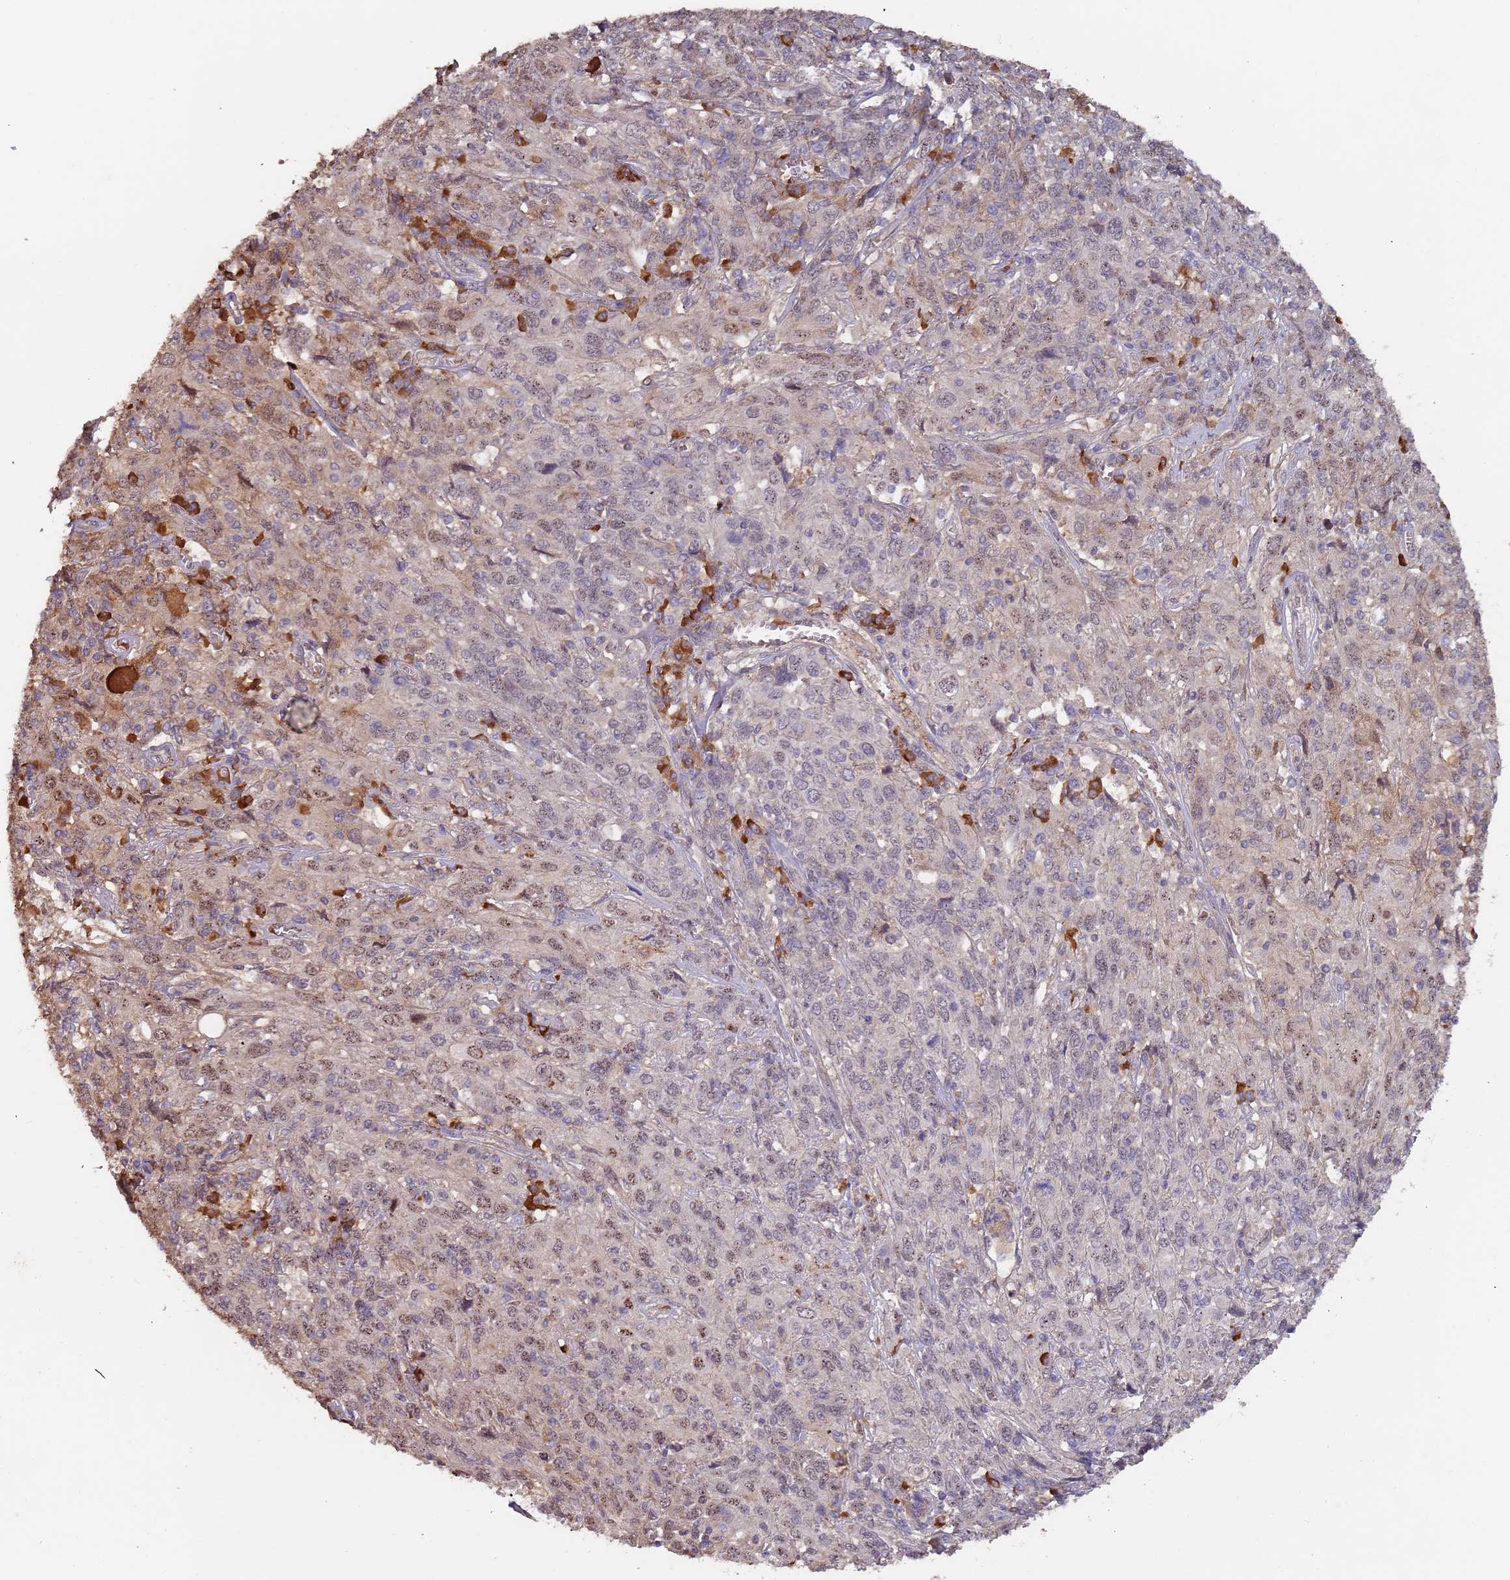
{"staining": {"intensity": "weak", "quantity": "<25%", "location": "nuclear"}, "tissue": "cervical cancer", "cell_type": "Tumor cells", "image_type": "cancer", "snomed": [{"axis": "morphology", "description": "Squamous cell carcinoma, NOS"}, {"axis": "topography", "description": "Cervix"}], "caption": "Cervical cancer was stained to show a protein in brown. There is no significant expression in tumor cells.", "gene": "KANSL1L", "patient": {"sex": "female", "age": 46}}